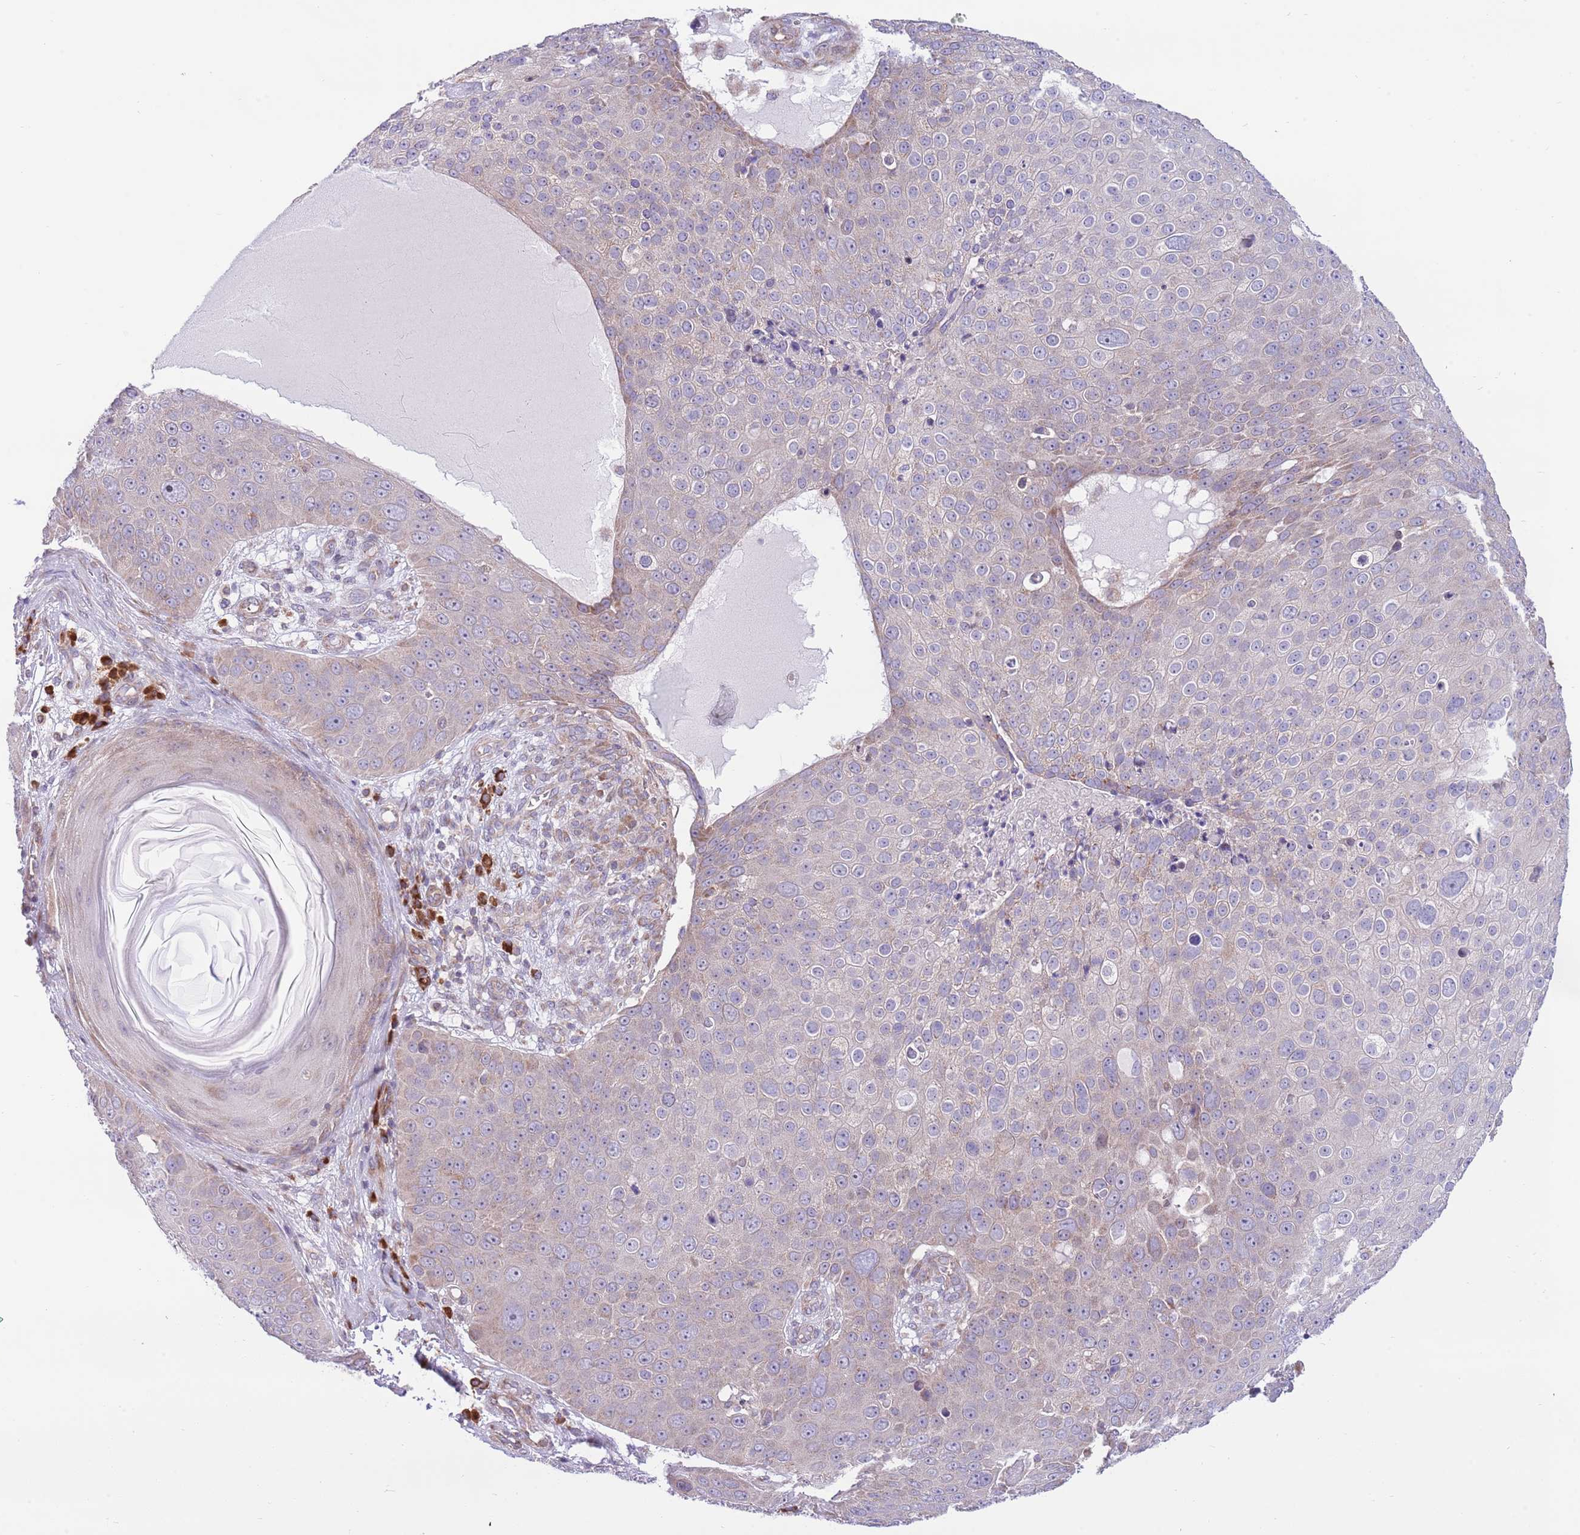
{"staining": {"intensity": "negative", "quantity": "none", "location": "none"}, "tissue": "skin cancer", "cell_type": "Tumor cells", "image_type": "cancer", "snomed": [{"axis": "morphology", "description": "Squamous cell carcinoma, NOS"}, {"axis": "topography", "description": "Skin"}], "caption": "Protein analysis of squamous cell carcinoma (skin) demonstrates no significant staining in tumor cells.", "gene": "DAND5", "patient": {"sex": "male", "age": 71}}